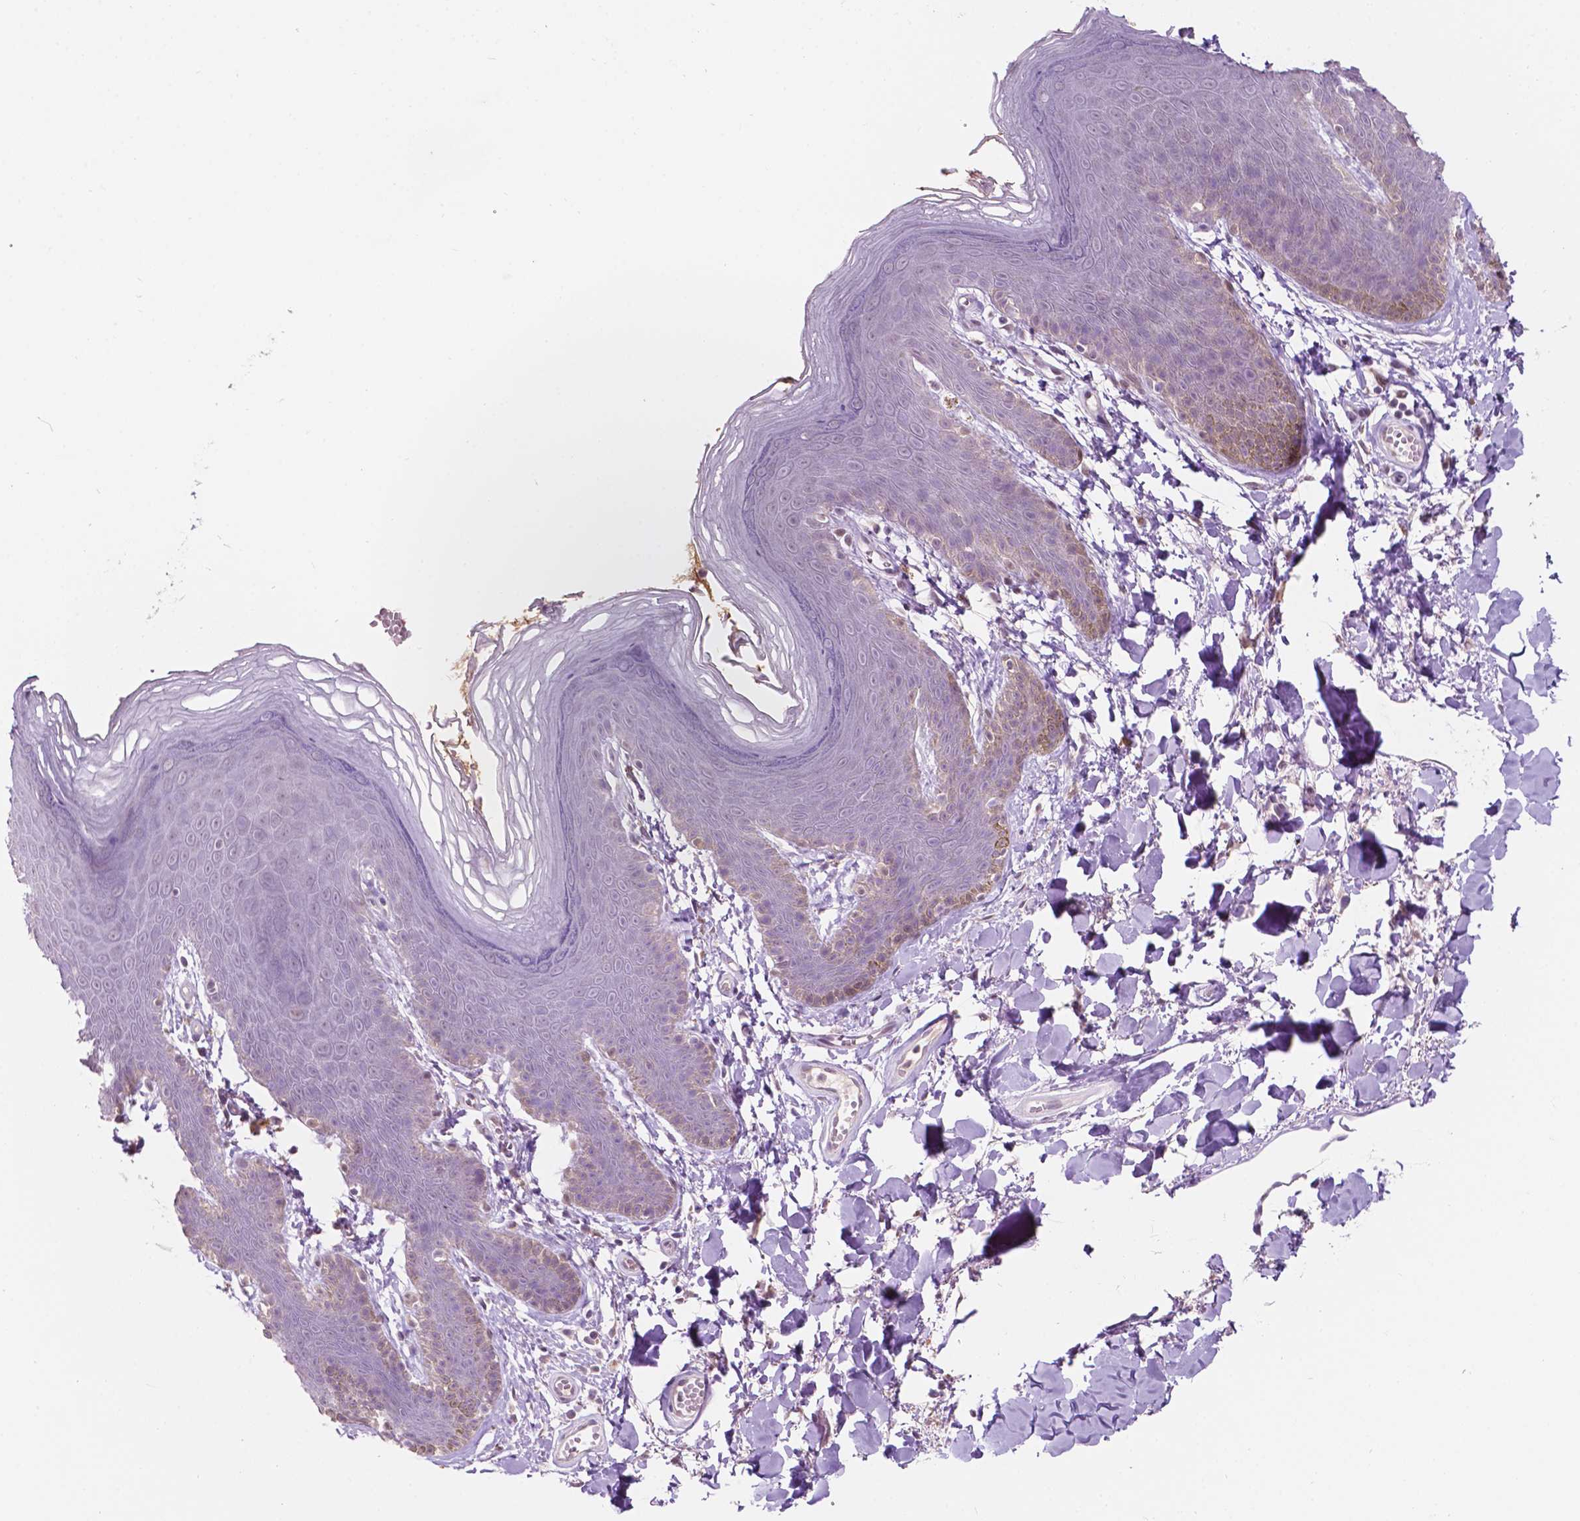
{"staining": {"intensity": "negative", "quantity": "none", "location": "none"}, "tissue": "skin", "cell_type": "Epidermal cells", "image_type": "normal", "snomed": [{"axis": "morphology", "description": "Normal tissue, NOS"}, {"axis": "topography", "description": "Anal"}], "caption": "Immunohistochemistry (IHC) of normal human skin displays no expression in epidermal cells. (DAB (3,3'-diaminobenzidine) immunohistochemistry visualized using brightfield microscopy, high magnification).", "gene": "TM6SF2", "patient": {"sex": "male", "age": 53}}